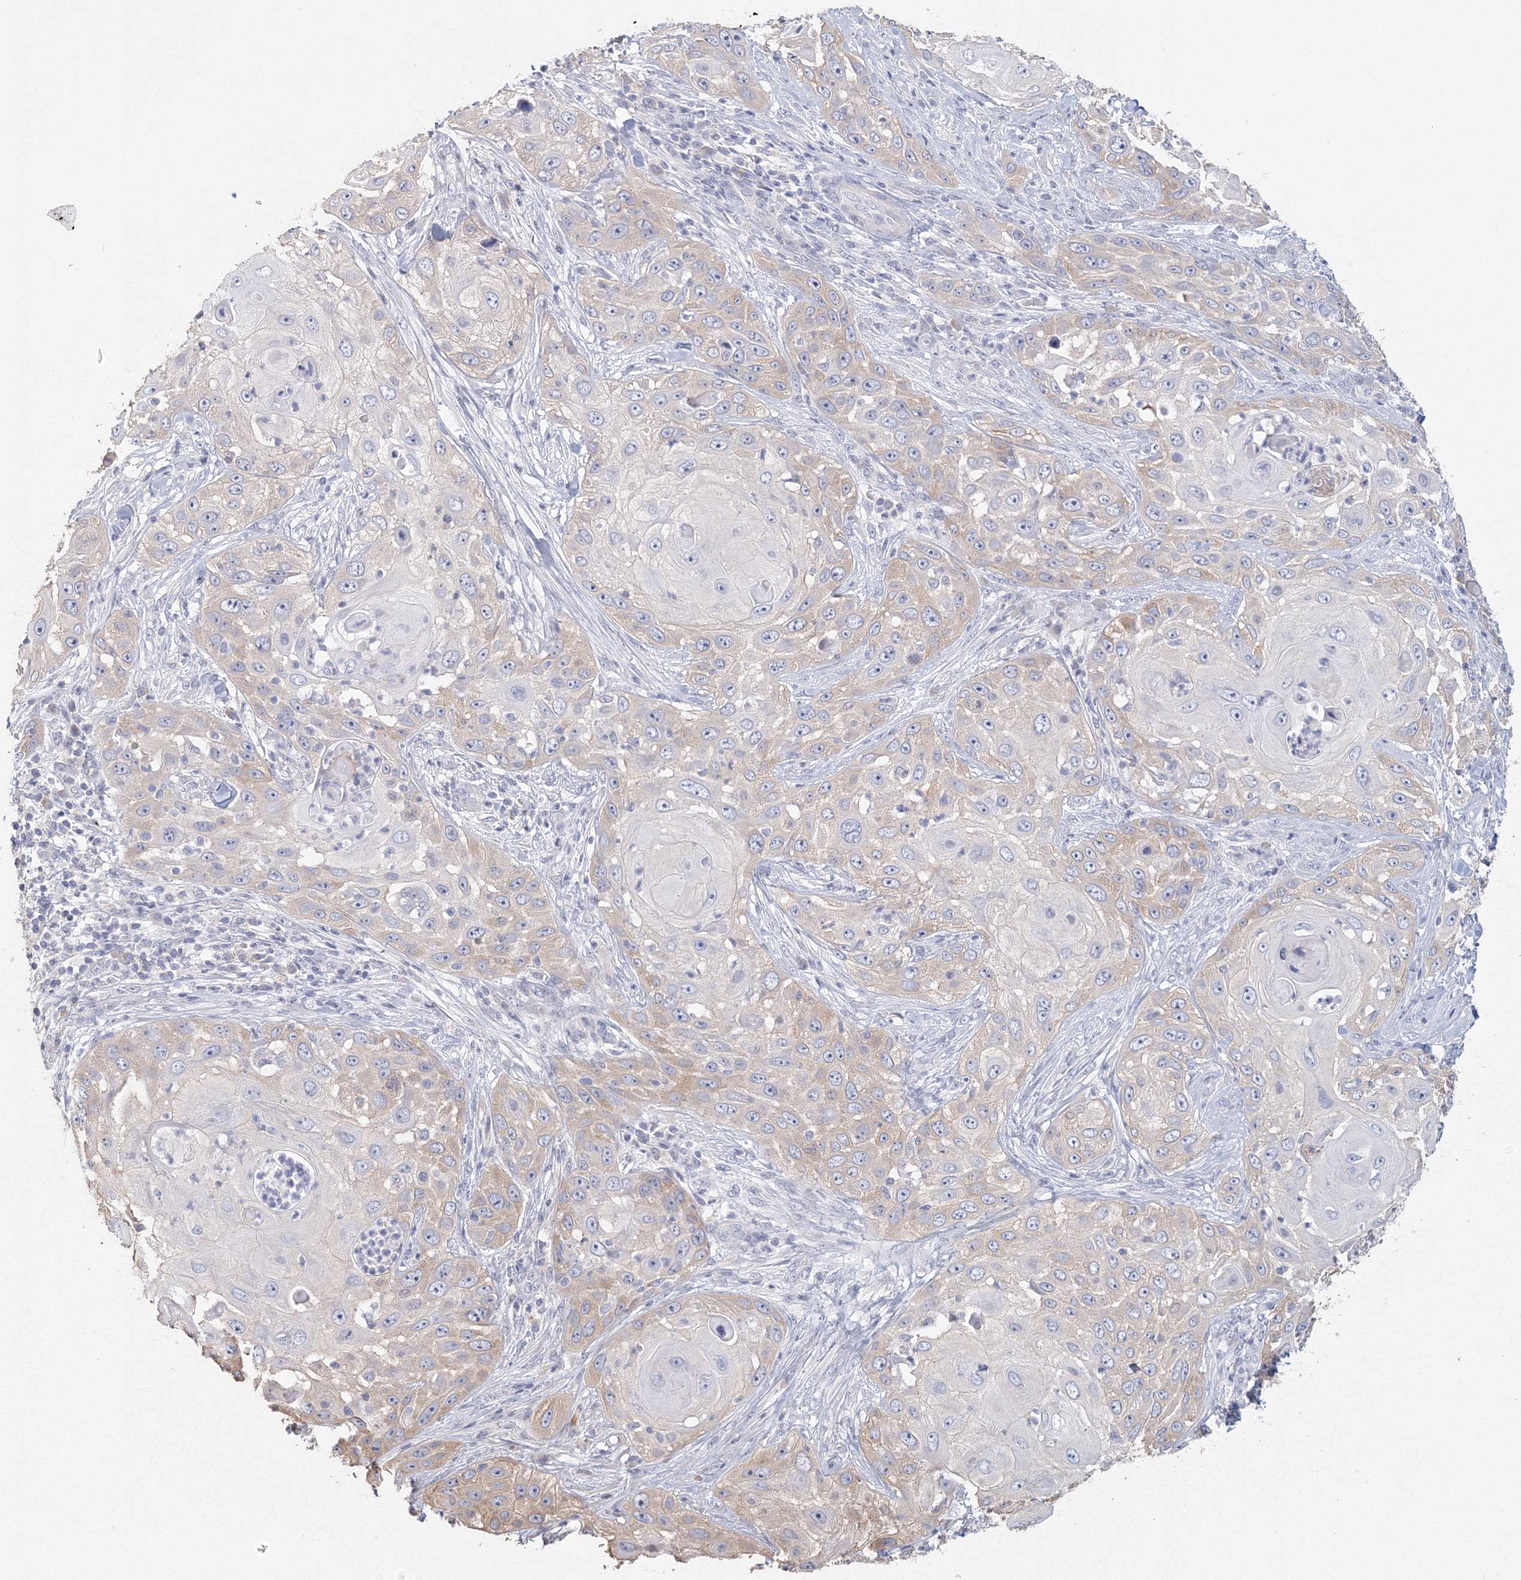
{"staining": {"intensity": "weak", "quantity": "<25%", "location": "cytoplasmic/membranous"}, "tissue": "skin cancer", "cell_type": "Tumor cells", "image_type": "cancer", "snomed": [{"axis": "morphology", "description": "Squamous cell carcinoma, NOS"}, {"axis": "topography", "description": "Skin"}], "caption": "Squamous cell carcinoma (skin) stained for a protein using IHC shows no expression tumor cells.", "gene": "TACC2", "patient": {"sex": "female", "age": 44}}